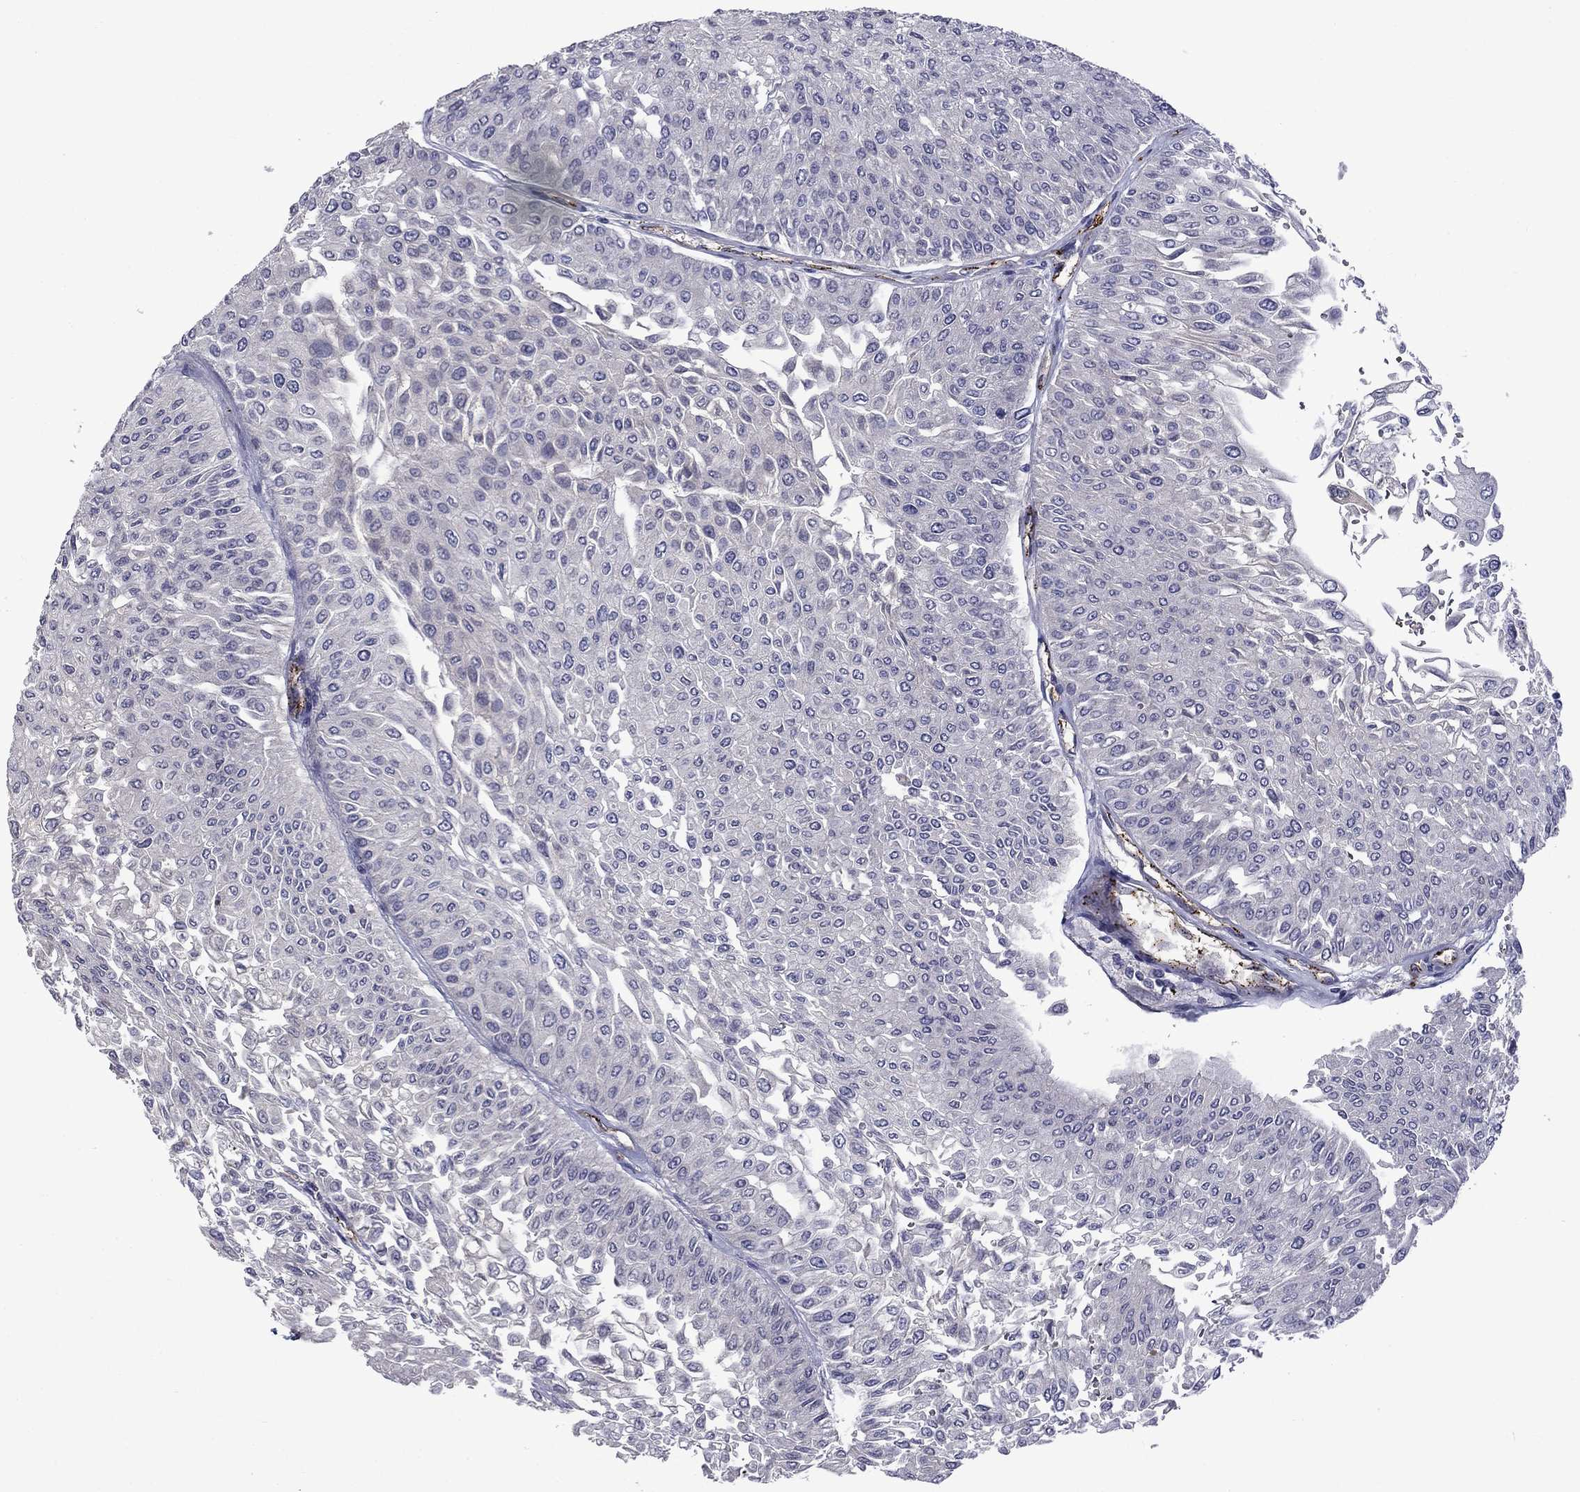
{"staining": {"intensity": "negative", "quantity": "none", "location": "none"}, "tissue": "urothelial cancer", "cell_type": "Tumor cells", "image_type": "cancer", "snomed": [{"axis": "morphology", "description": "Urothelial carcinoma, Low grade"}, {"axis": "topography", "description": "Urinary bladder"}], "caption": "Tumor cells are negative for brown protein staining in urothelial carcinoma (low-grade).", "gene": "SLITRK1", "patient": {"sex": "male", "age": 67}}